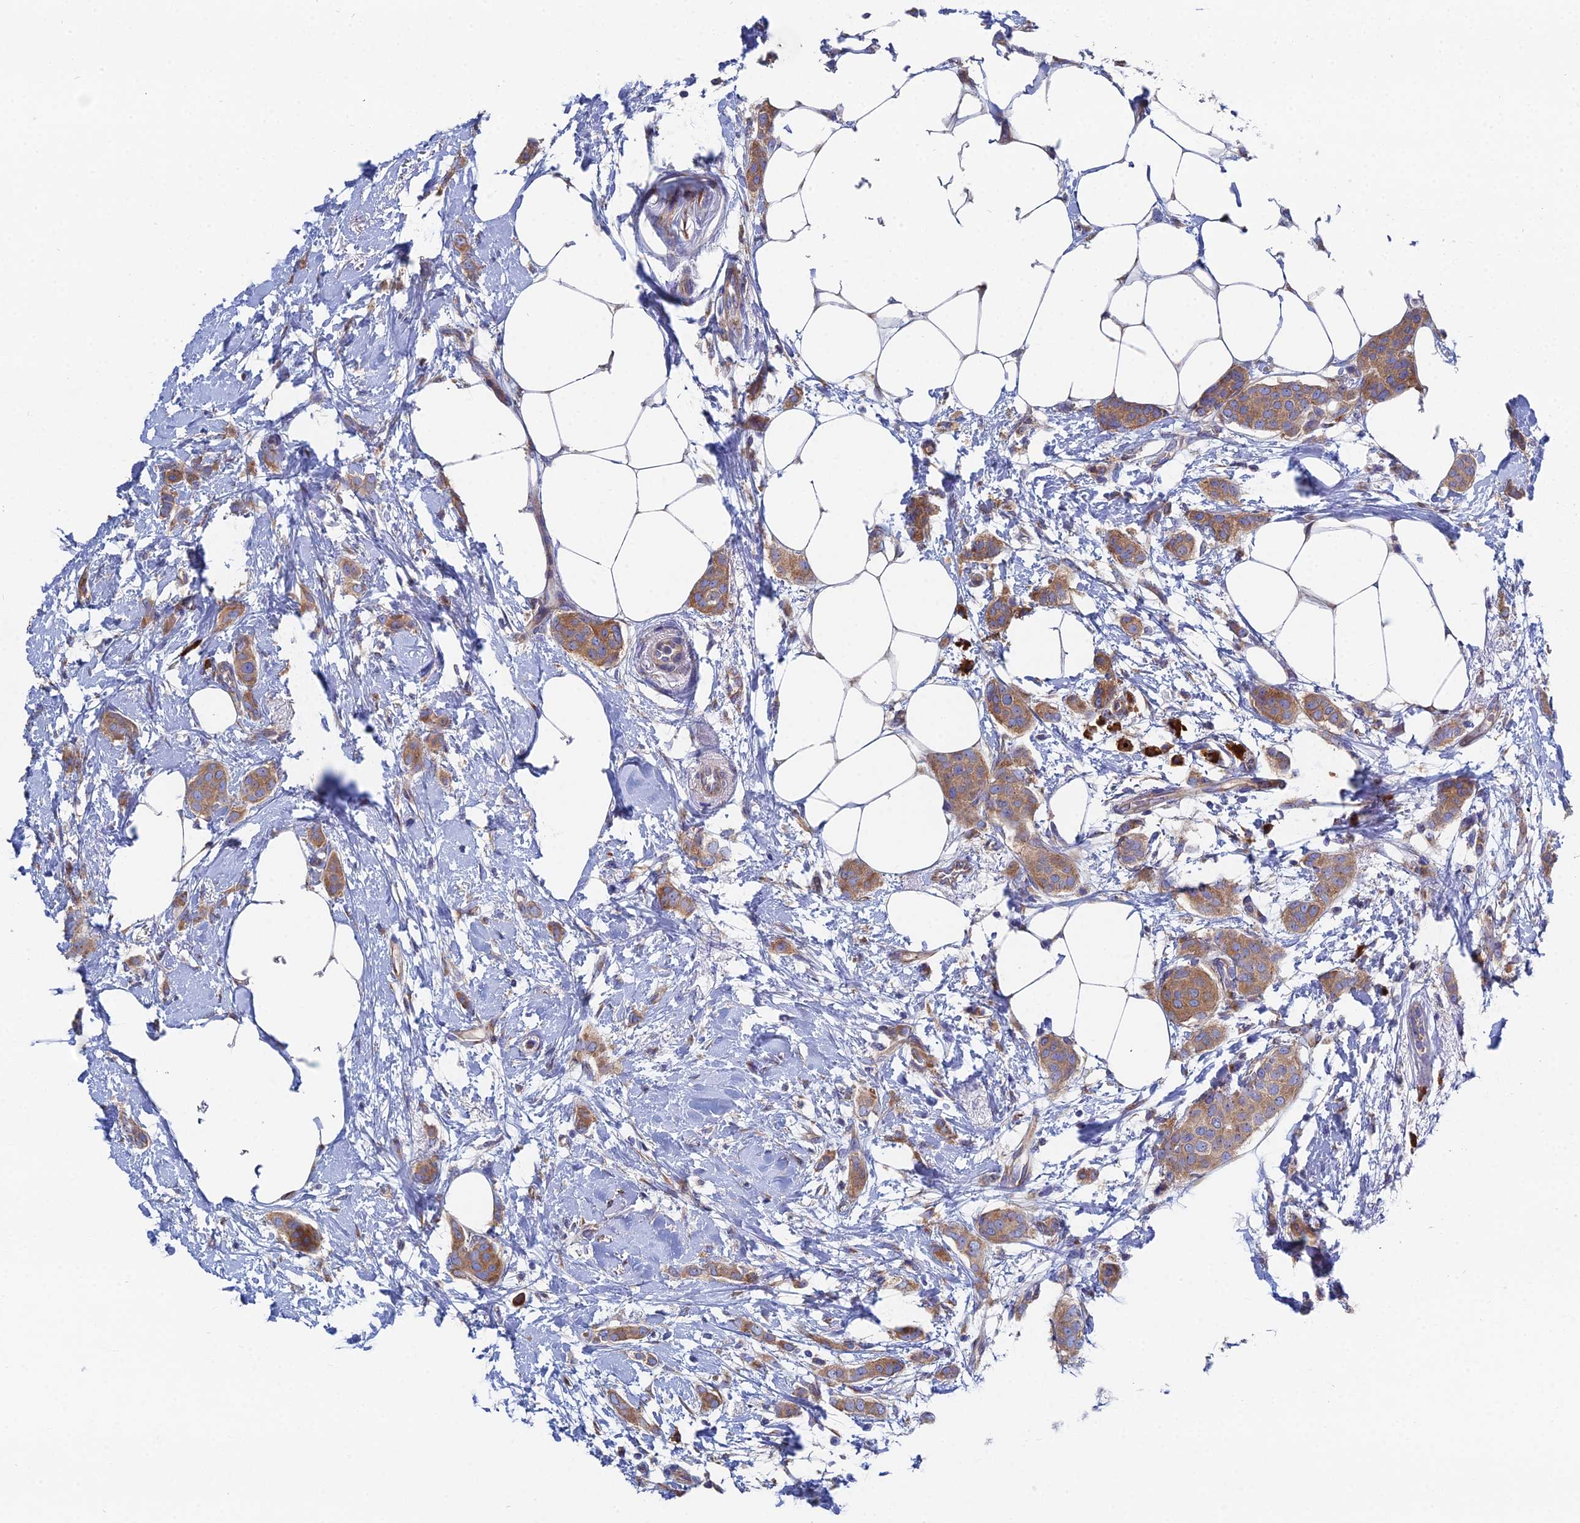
{"staining": {"intensity": "moderate", "quantity": ">75%", "location": "cytoplasmic/membranous"}, "tissue": "breast cancer", "cell_type": "Tumor cells", "image_type": "cancer", "snomed": [{"axis": "morphology", "description": "Duct carcinoma"}, {"axis": "topography", "description": "Breast"}], "caption": "Breast cancer stained with a brown dye demonstrates moderate cytoplasmic/membranous positive positivity in approximately >75% of tumor cells.", "gene": "CLCN3", "patient": {"sex": "female", "age": 72}}